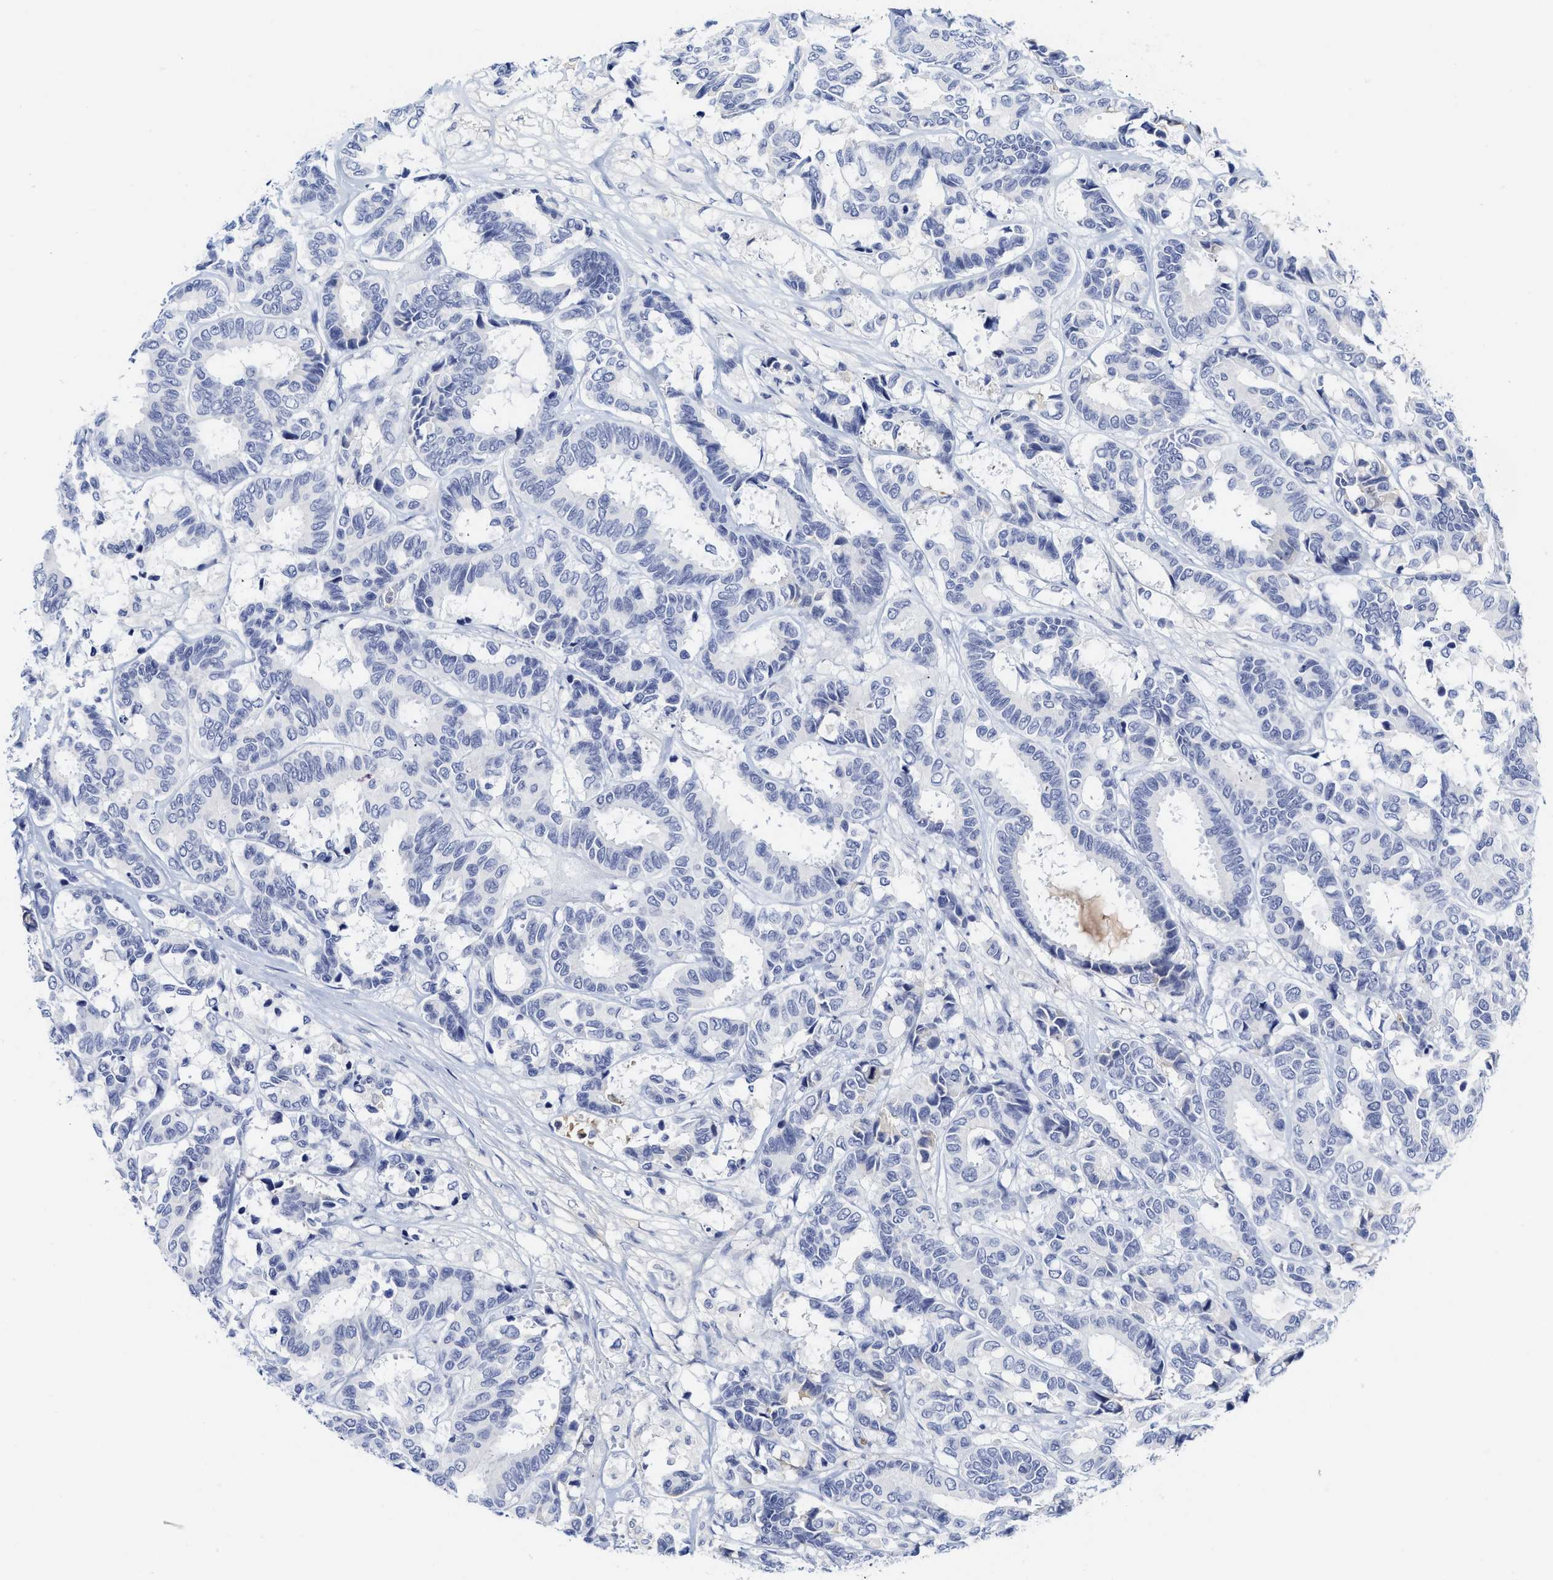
{"staining": {"intensity": "negative", "quantity": "none", "location": "none"}, "tissue": "breast cancer", "cell_type": "Tumor cells", "image_type": "cancer", "snomed": [{"axis": "morphology", "description": "Duct carcinoma"}, {"axis": "topography", "description": "Breast"}], "caption": "There is no significant staining in tumor cells of breast cancer.", "gene": "C2", "patient": {"sex": "female", "age": 87}}